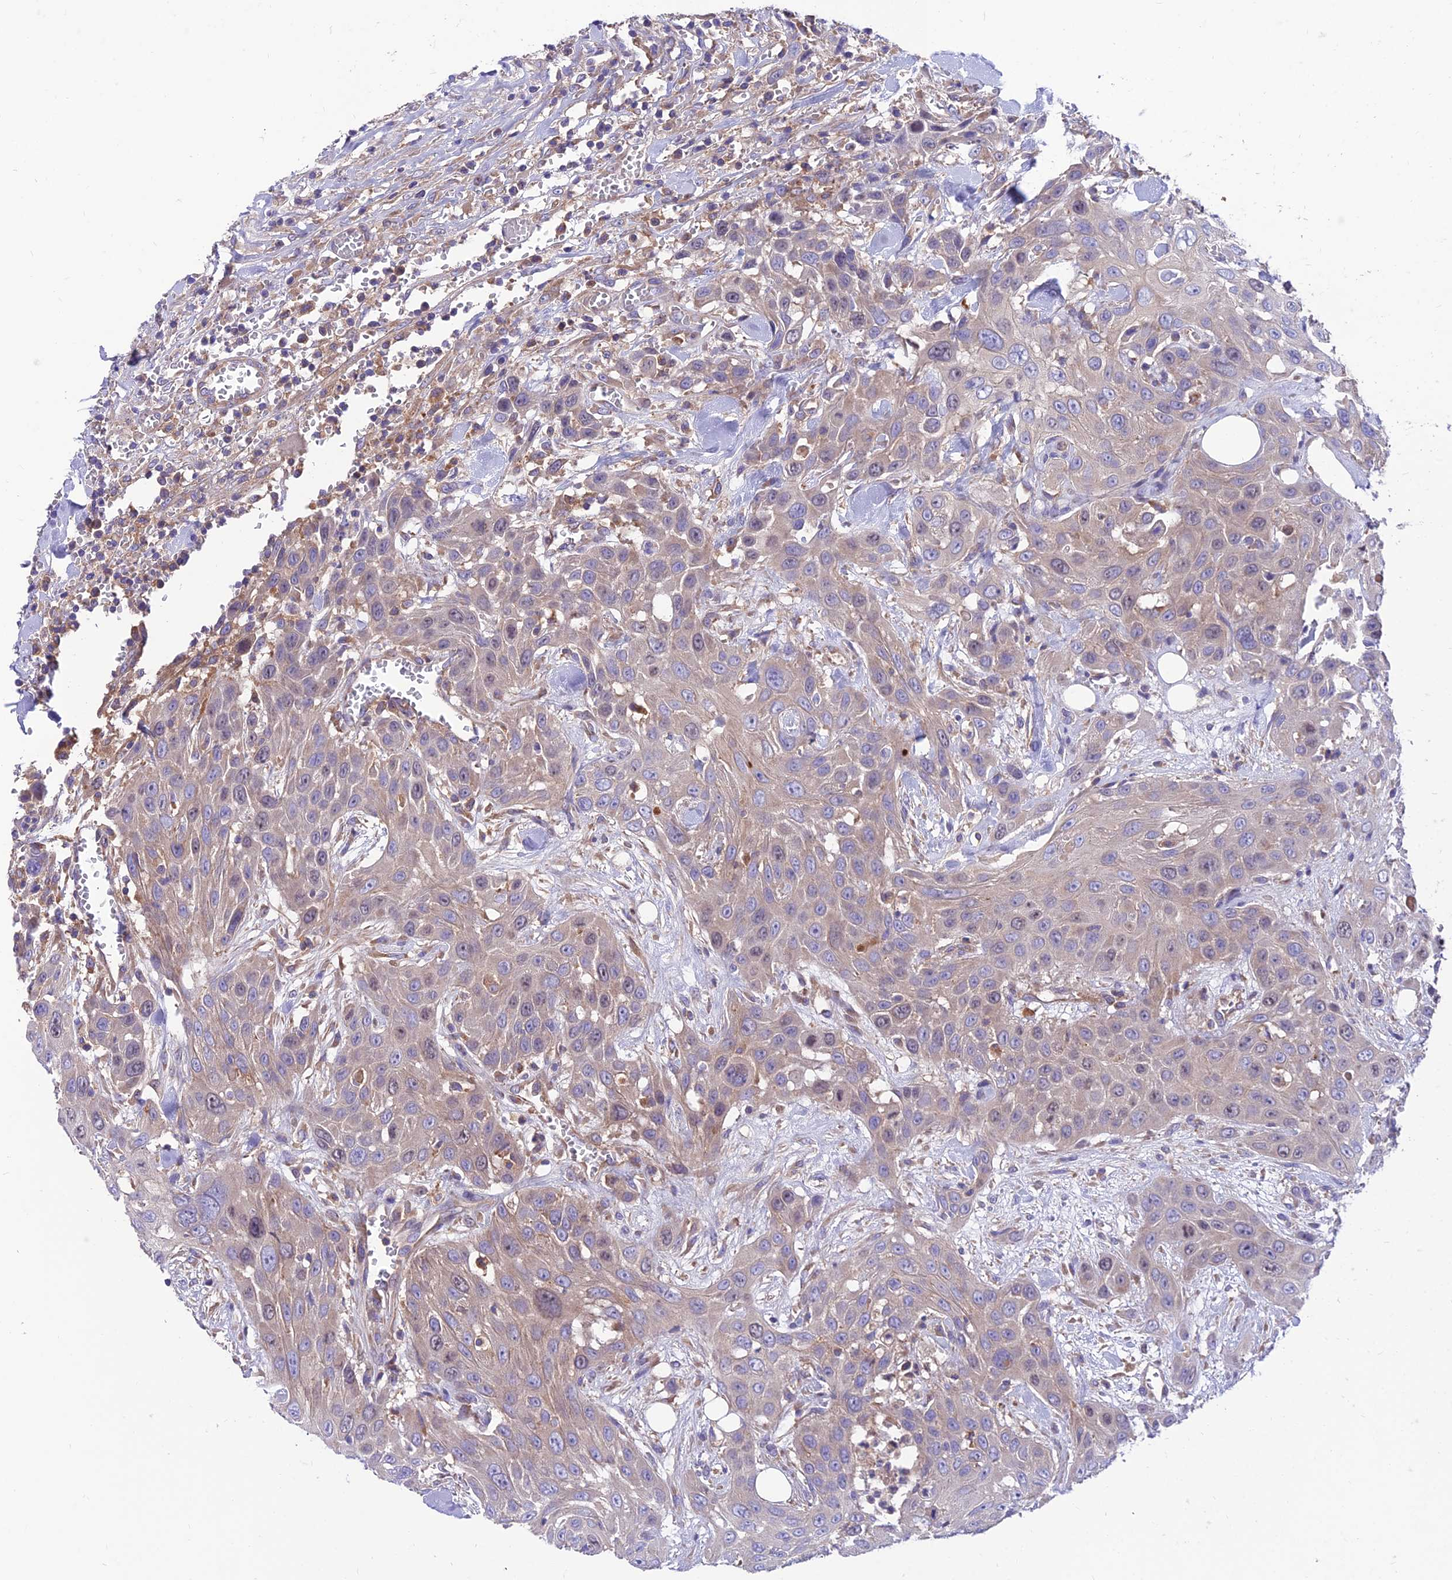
{"staining": {"intensity": "weak", "quantity": "25%-75%", "location": "cytoplasmic/membranous"}, "tissue": "head and neck cancer", "cell_type": "Tumor cells", "image_type": "cancer", "snomed": [{"axis": "morphology", "description": "Squamous cell carcinoma, NOS"}, {"axis": "topography", "description": "Head-Neck"}], "caption": "Head and neck squamous cell carcinoma was stained to show a protein in brown. There is low levels of weak cytoplasmic/membranous expression in about 25%-75% of tumor cells.", "gene": "VPS16", "patient": {"sex": "male", "age": 81}}